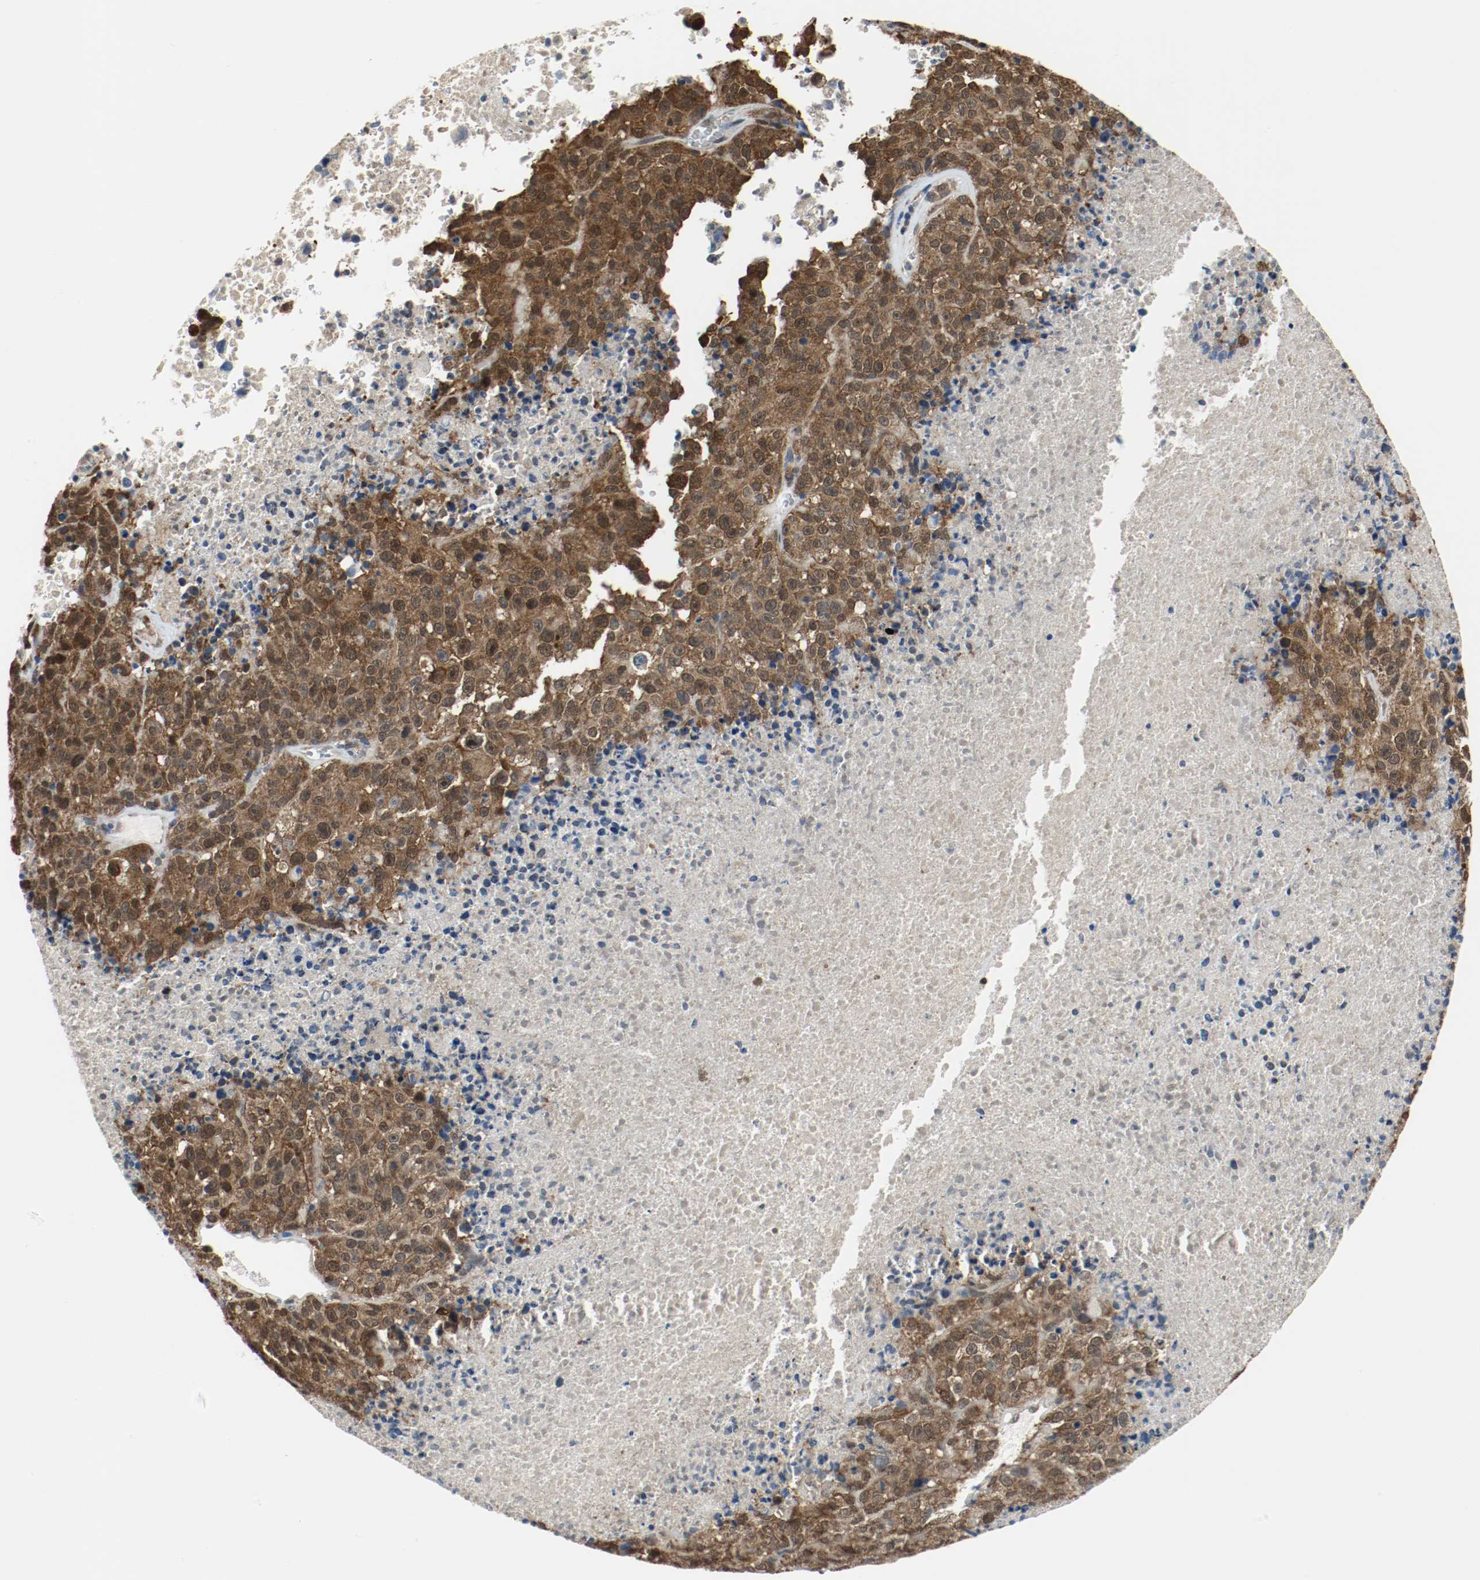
{"staining": {"intensity": "strong", "quantity": ">75%", "location": "cytoplasmic/membranous,nuclear"}, "tissue": "melanoma", "cell_type": "Tumor cells", "image_type": "cancer", "snomed": [{"axis": "morphology", "description": "Malignant melanoma, Metastatic site"}, {"axis": "topography", "description": "Cerebral cortex"}], "caption": "Melanoma stained with a protein marker shows strong staining in tumor cells.", "gene": "PPME1", "patient": {"sex": "female", "age": 52}}